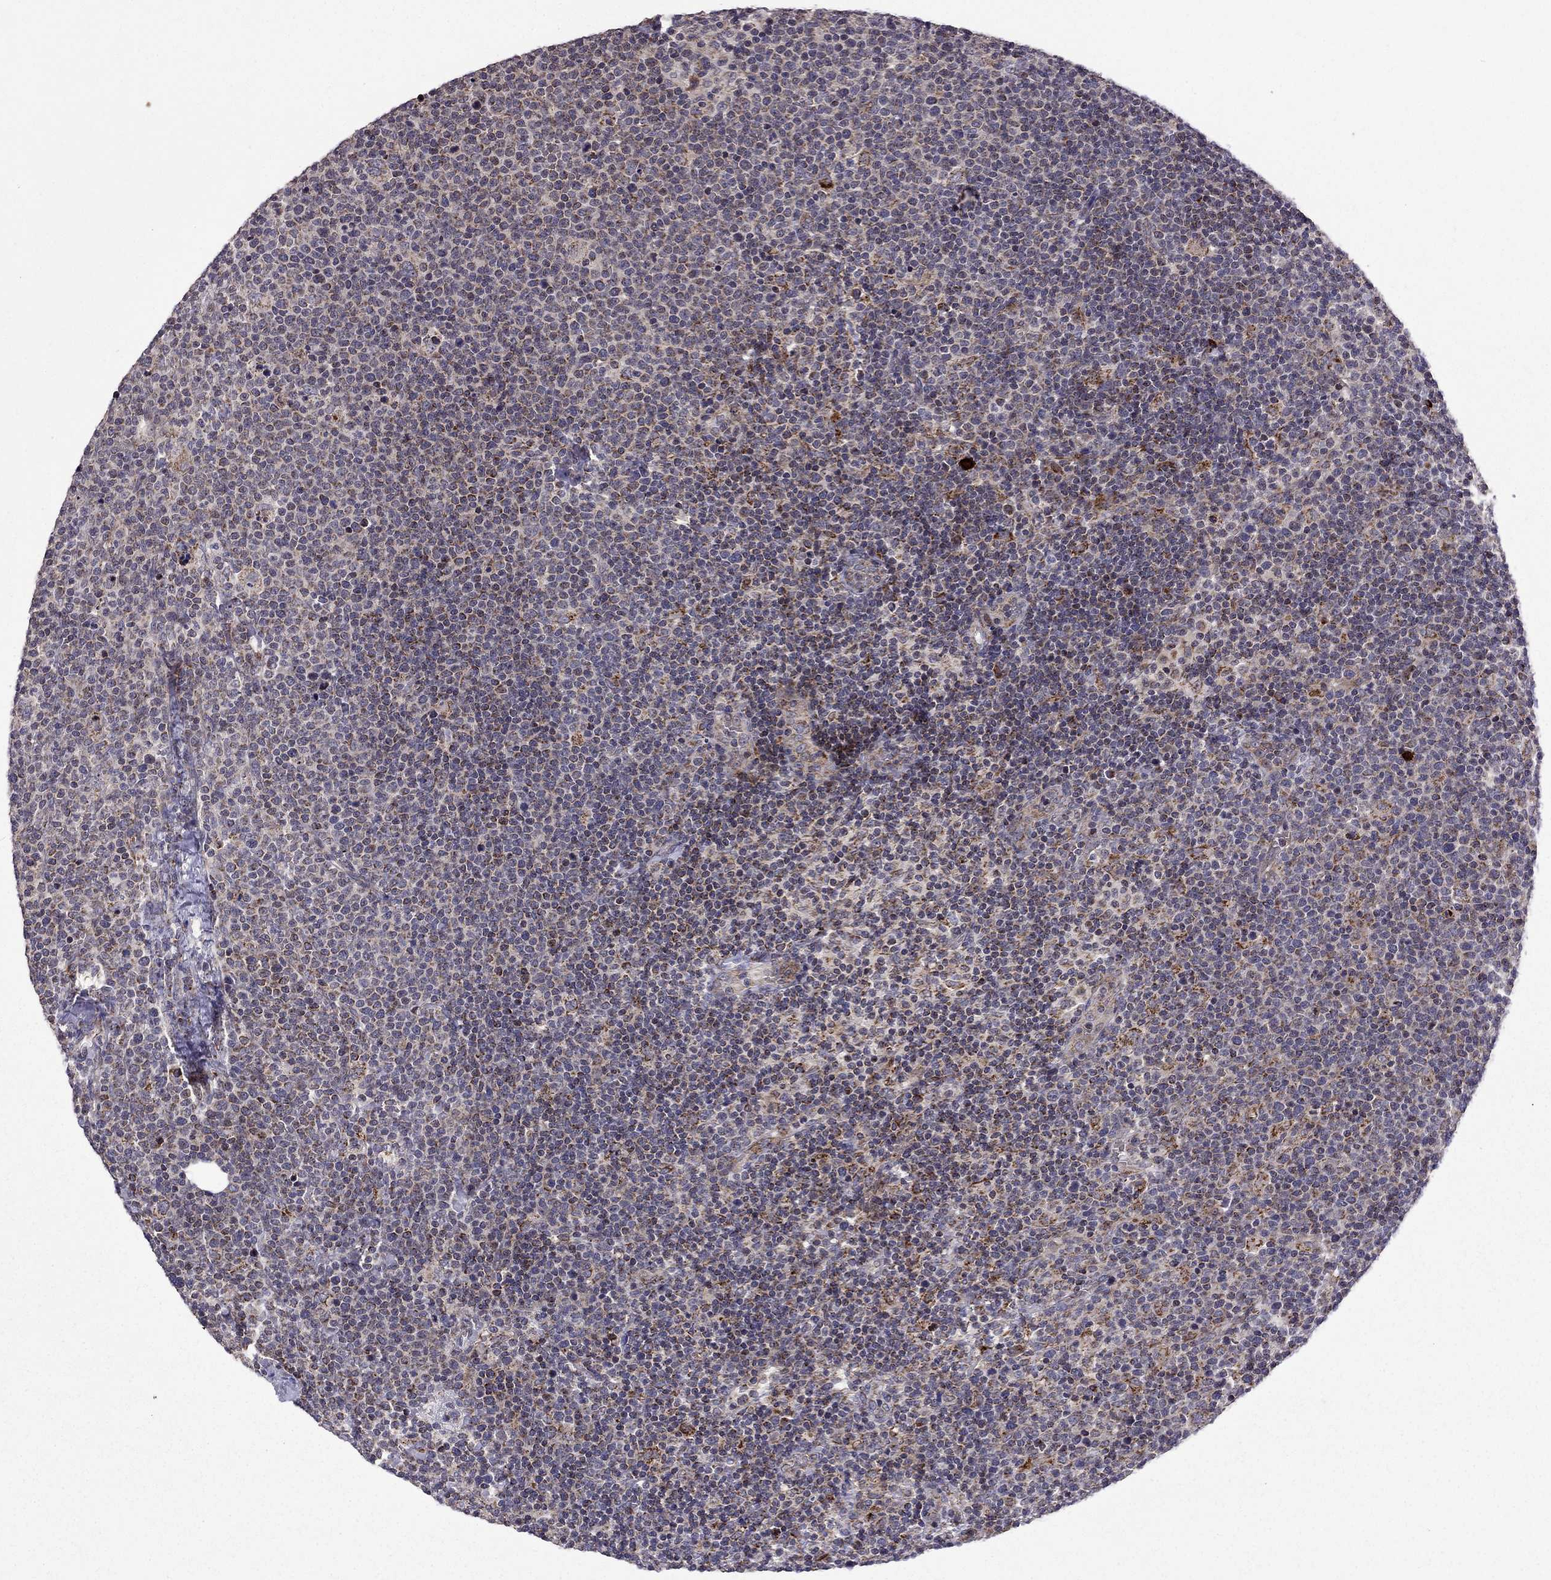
{"staining": {"intensity": "negative", "quantity": "none", "location": "none"}, "tissue": "lymphoma", "cell_type": "Tumor cells", "image_type": "cancer", "snomed": [{"axis": "morphology", "description": "Malignant lymphoma, non-Hodgkin's type, High grade"}, {"axis": "topography", "description": "Lymph node"}], "caption": "Human high-grade malignant lymphoma, non-Hodgkin's type stained for a protein using IHC exhibits no expression in tumor cells.", "gene": "TAB2", "patient": {"sex": "male", "age": 61}}